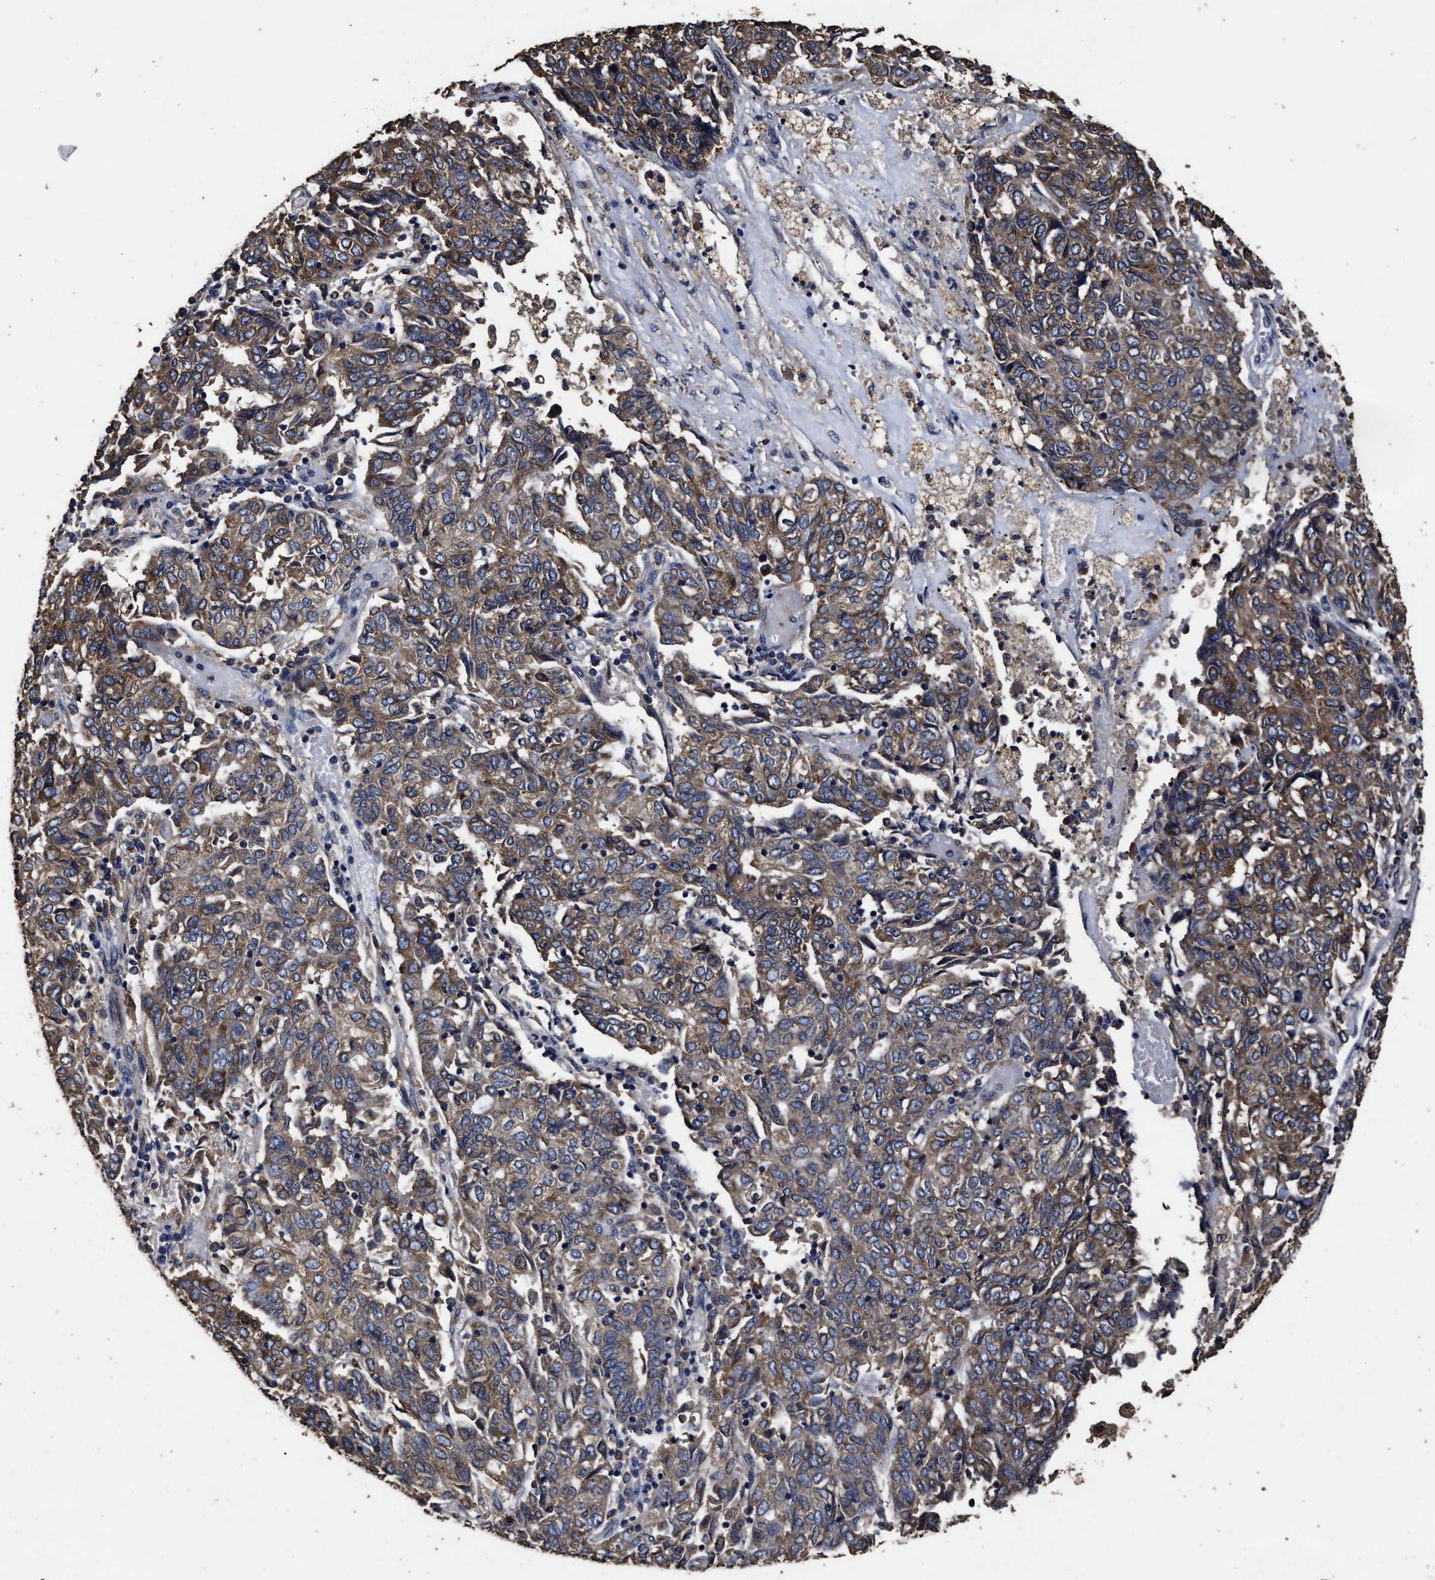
{"staining": {"intensity": "moderate", "quantity": ">75%", "location": "cytoplasmic/membranous"}, "tissue": "endometrial cancer", "cell_type": "Tumor cells", "image_type": "cancer", "snomed": [{"axis": "morphology", "description": "Adenocarcinoma, NOS"}, {"axis": "topography", "description": "Endometrium"}], "caption": "This micrograph shows IHC staining of human adenocarcinoma (endometrial), with medium moderate cytoplasmic/membranous expression in about >75% of tumor cells.", "gene": "PPM1K", "patient": {"sex": "female", "age": 80}}